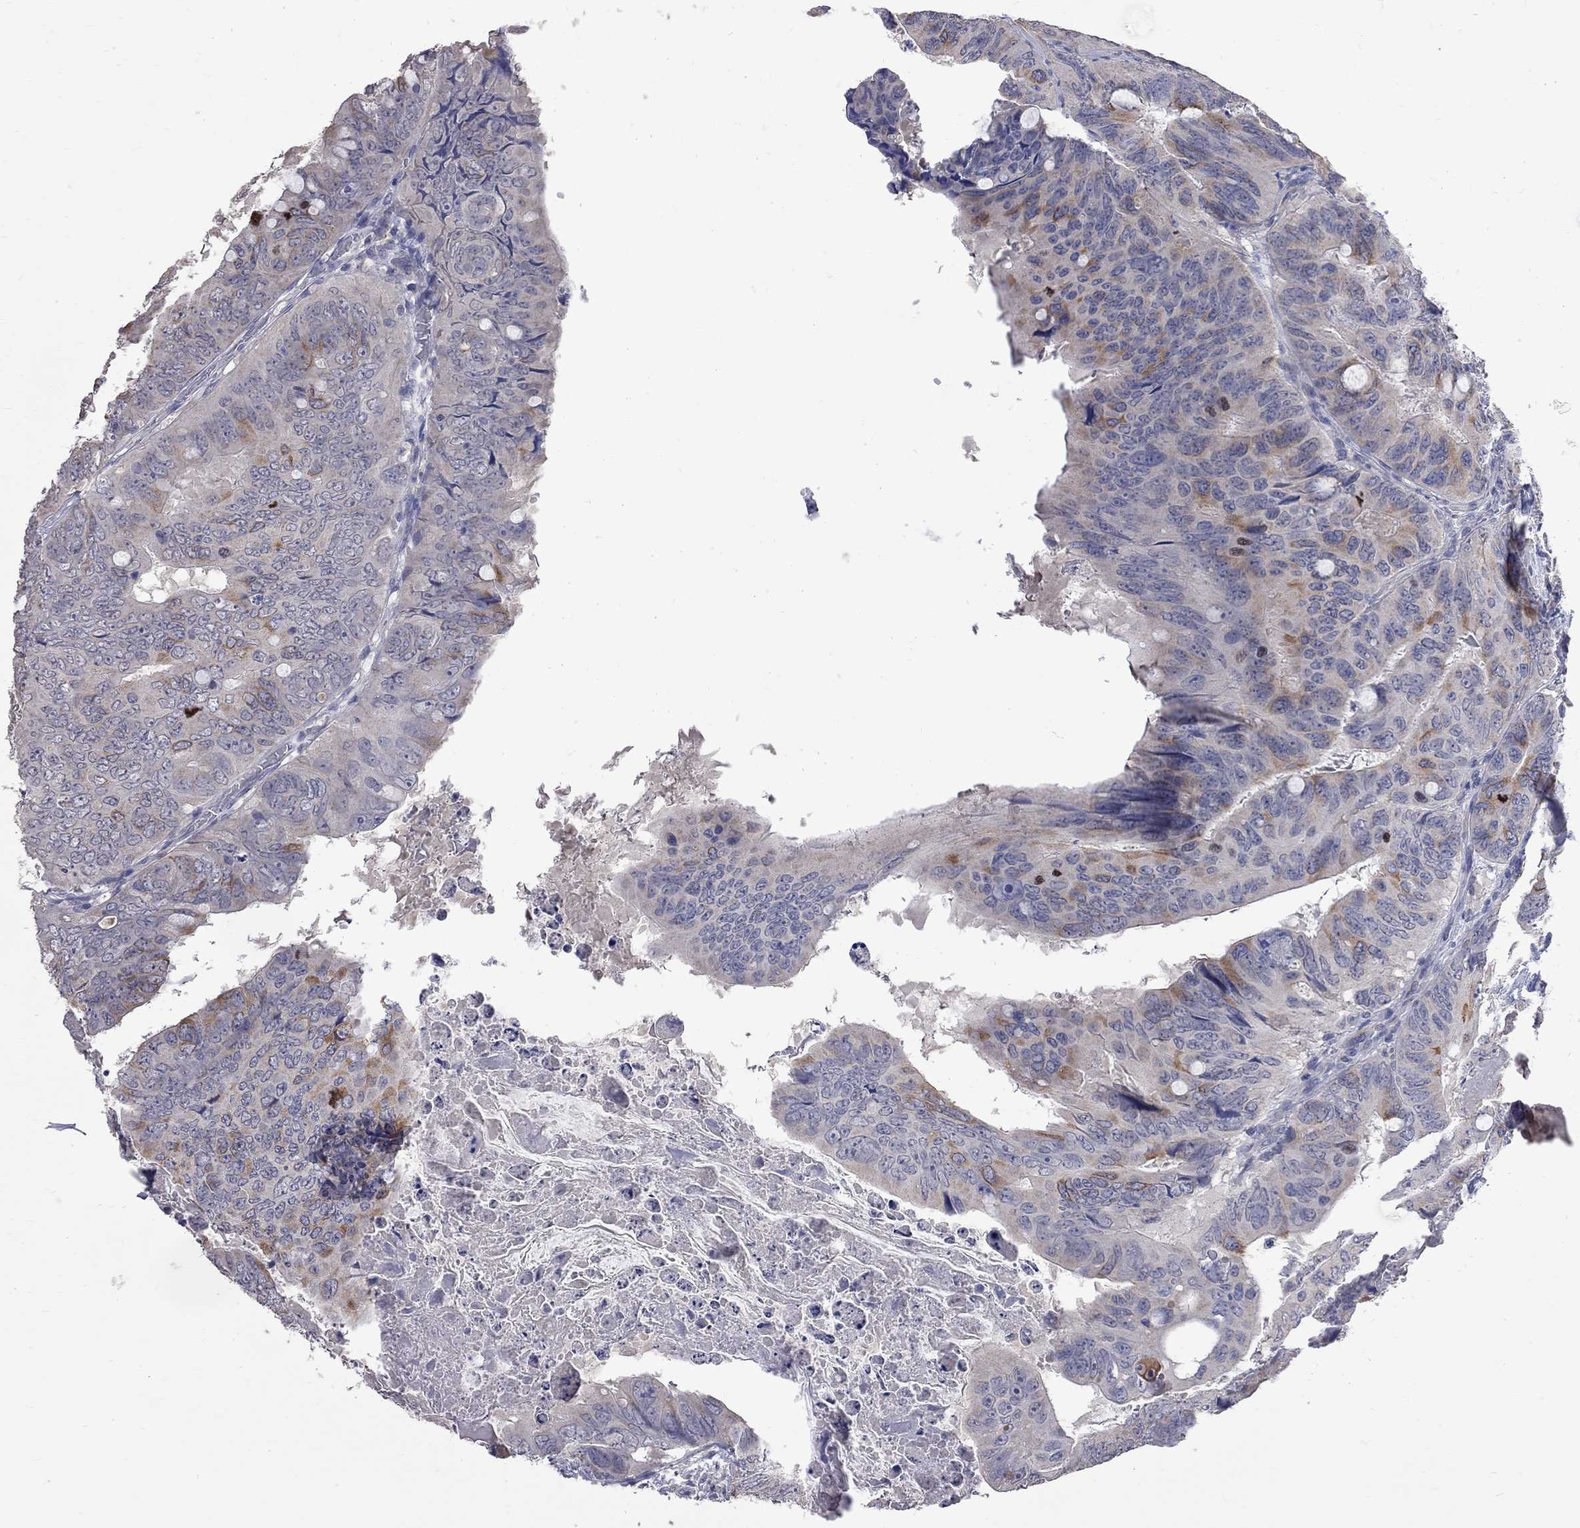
{"staining": {"intensity": "weak", "quantity": "<25%", "location": "cytoplasmic/membranous"}, "tissue": "colorectal cancer", "cell_type": "Tumor cells", "image_type": "cancer", "snomed": [{"axis": "morphology", "description": "Adenocarcinoma, NOS"}, {"axis": "topography", "description": "Colon"}], "caption": "This is an immunohistochemistry histopathology image of human colorectal cancer (adenocarcinoma). There is no positivity in tumor cells.", "gene": "CKAP2", "patient": {"sex": "male", "age": 79}}